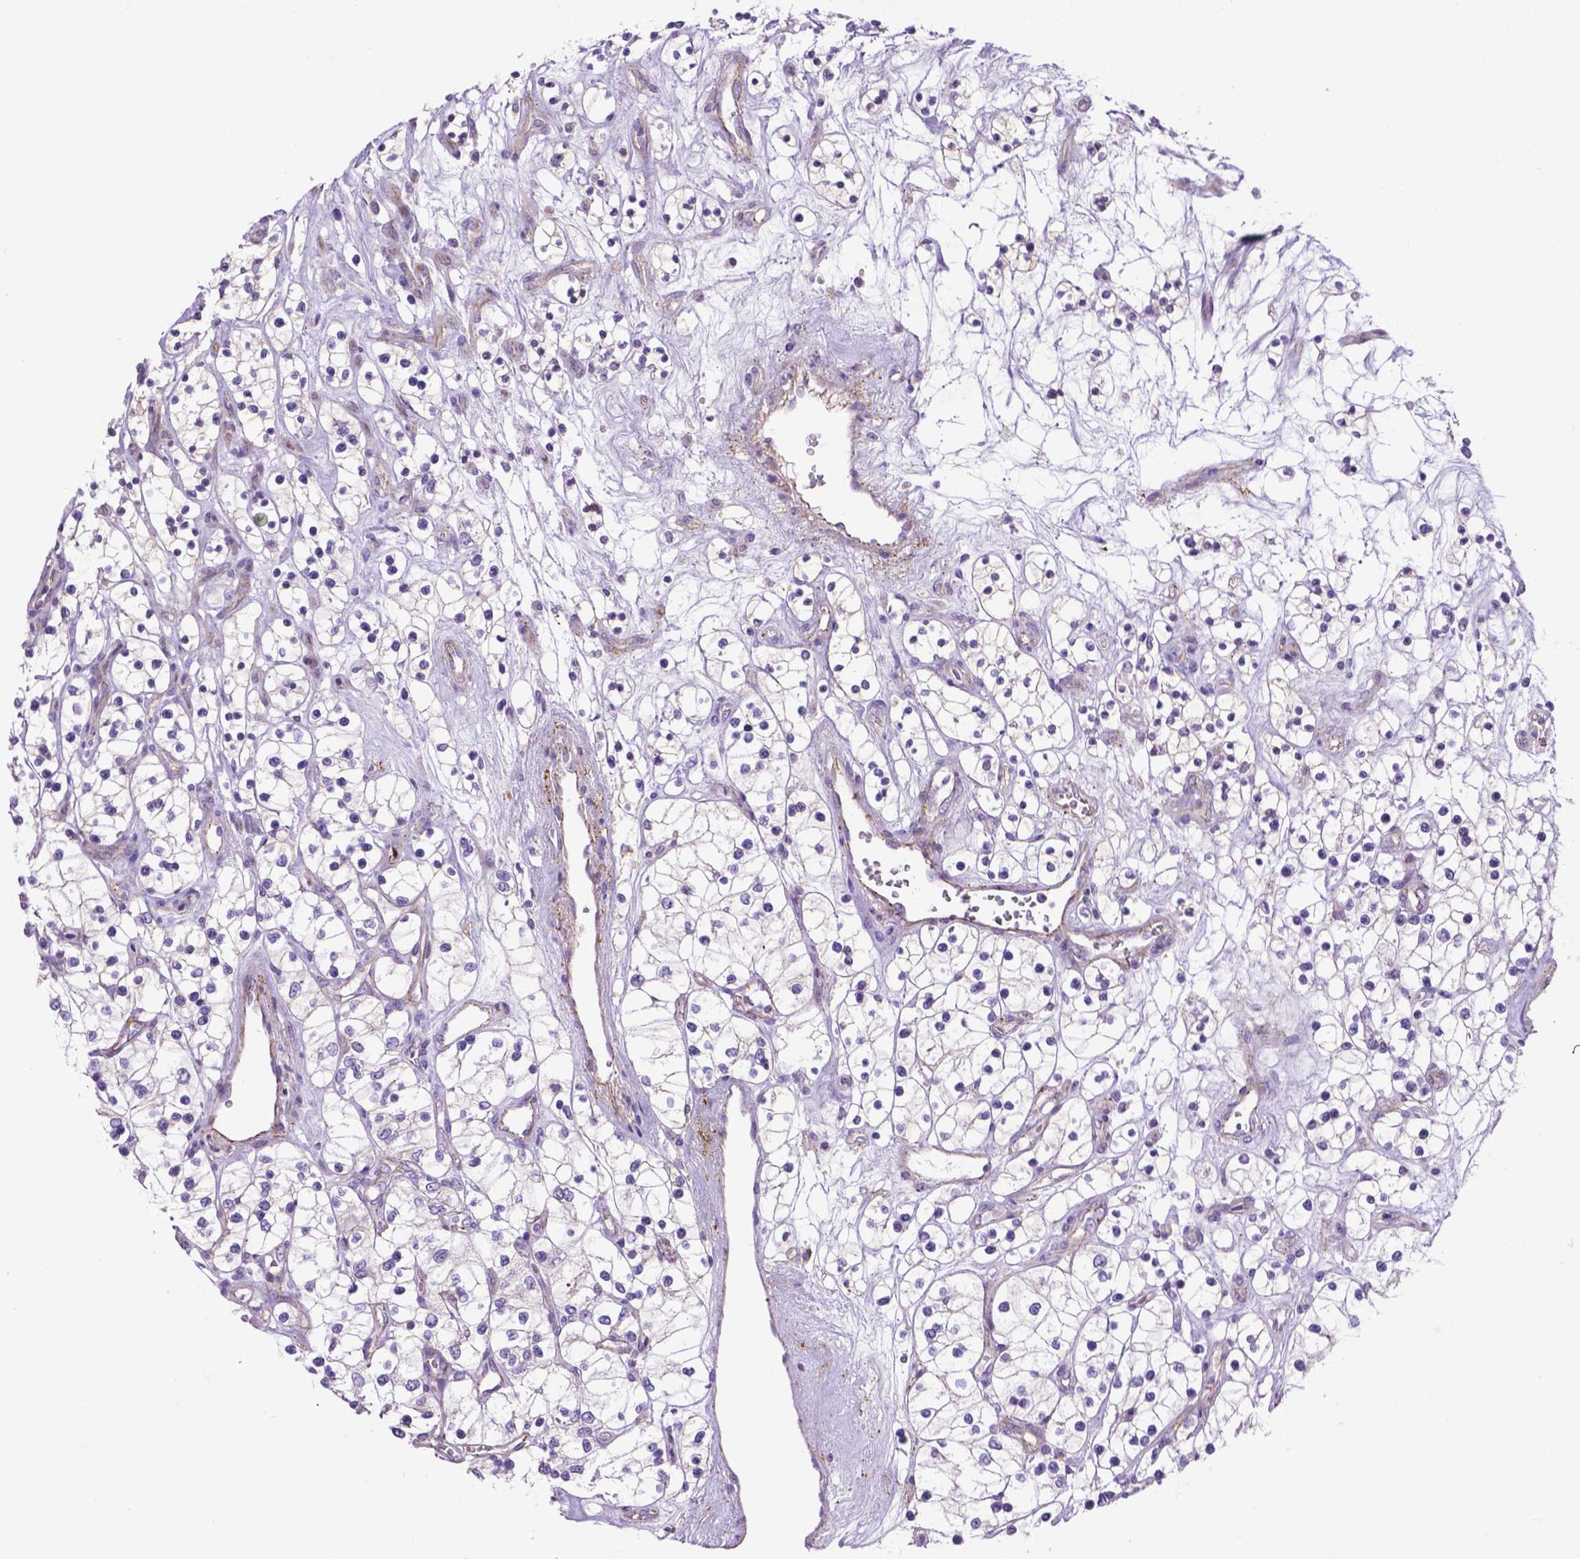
{"staining": {"intensity": "negative", "quantity": "none", "location": "none"}, "tissue": "renal cancer", "cell_type": "Tumor cells", "image_type": "cancer", "snomed": [{"axis": "morphology", "description": "Adenocarcinoma, NOS"}, {"axis": "topography", "description": "Kidney"}], "caption": "Protein analysis of adenocarcinoma (renal) demonstrates no significant positivity in tumor cells.", "gene": "CCER2", "patient": {"sex": "female", "age": 69}}